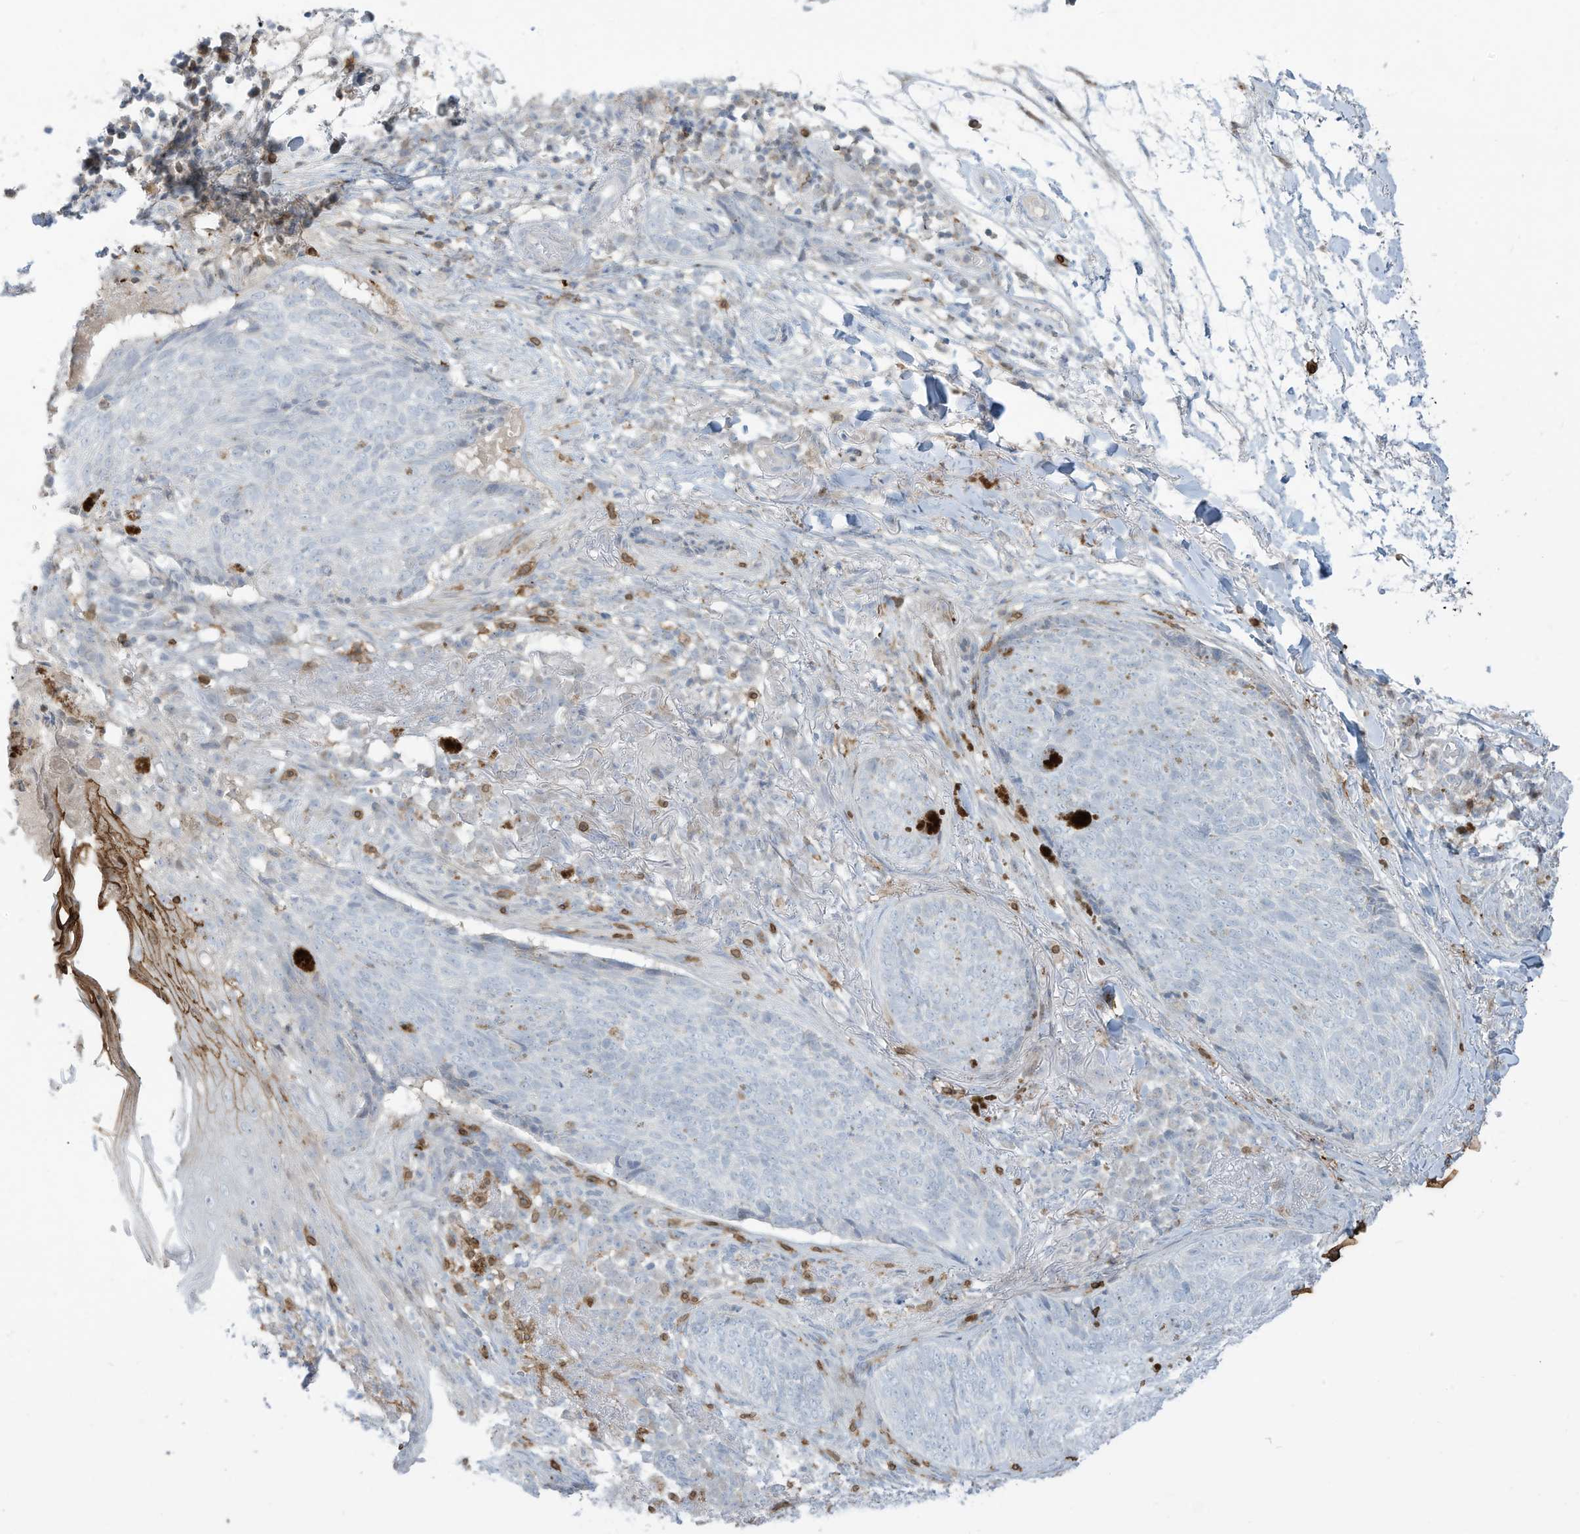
{"staining": {"intensity": "negative", "quantity": "none", "location": "none"}, "tissue": "skin cancer", "cell_type": "Tumor cells", "image_type": "cancer", "snomed": [{"axis": "morphology", "description": "Basal cell carcinoma"}, {"axis": "topography", "description": "Skin"}], "caption": "A histopathology image of human skin basal cell carcinoma is negative for staining in tumor cells. (Brightfield microscopy of DAB (3,3'-diaminobenzidine) immunohistochemistry (IHC) at high magnification).", "gene": "NOTO", "patient": {"sex": "male", "age": 85}}